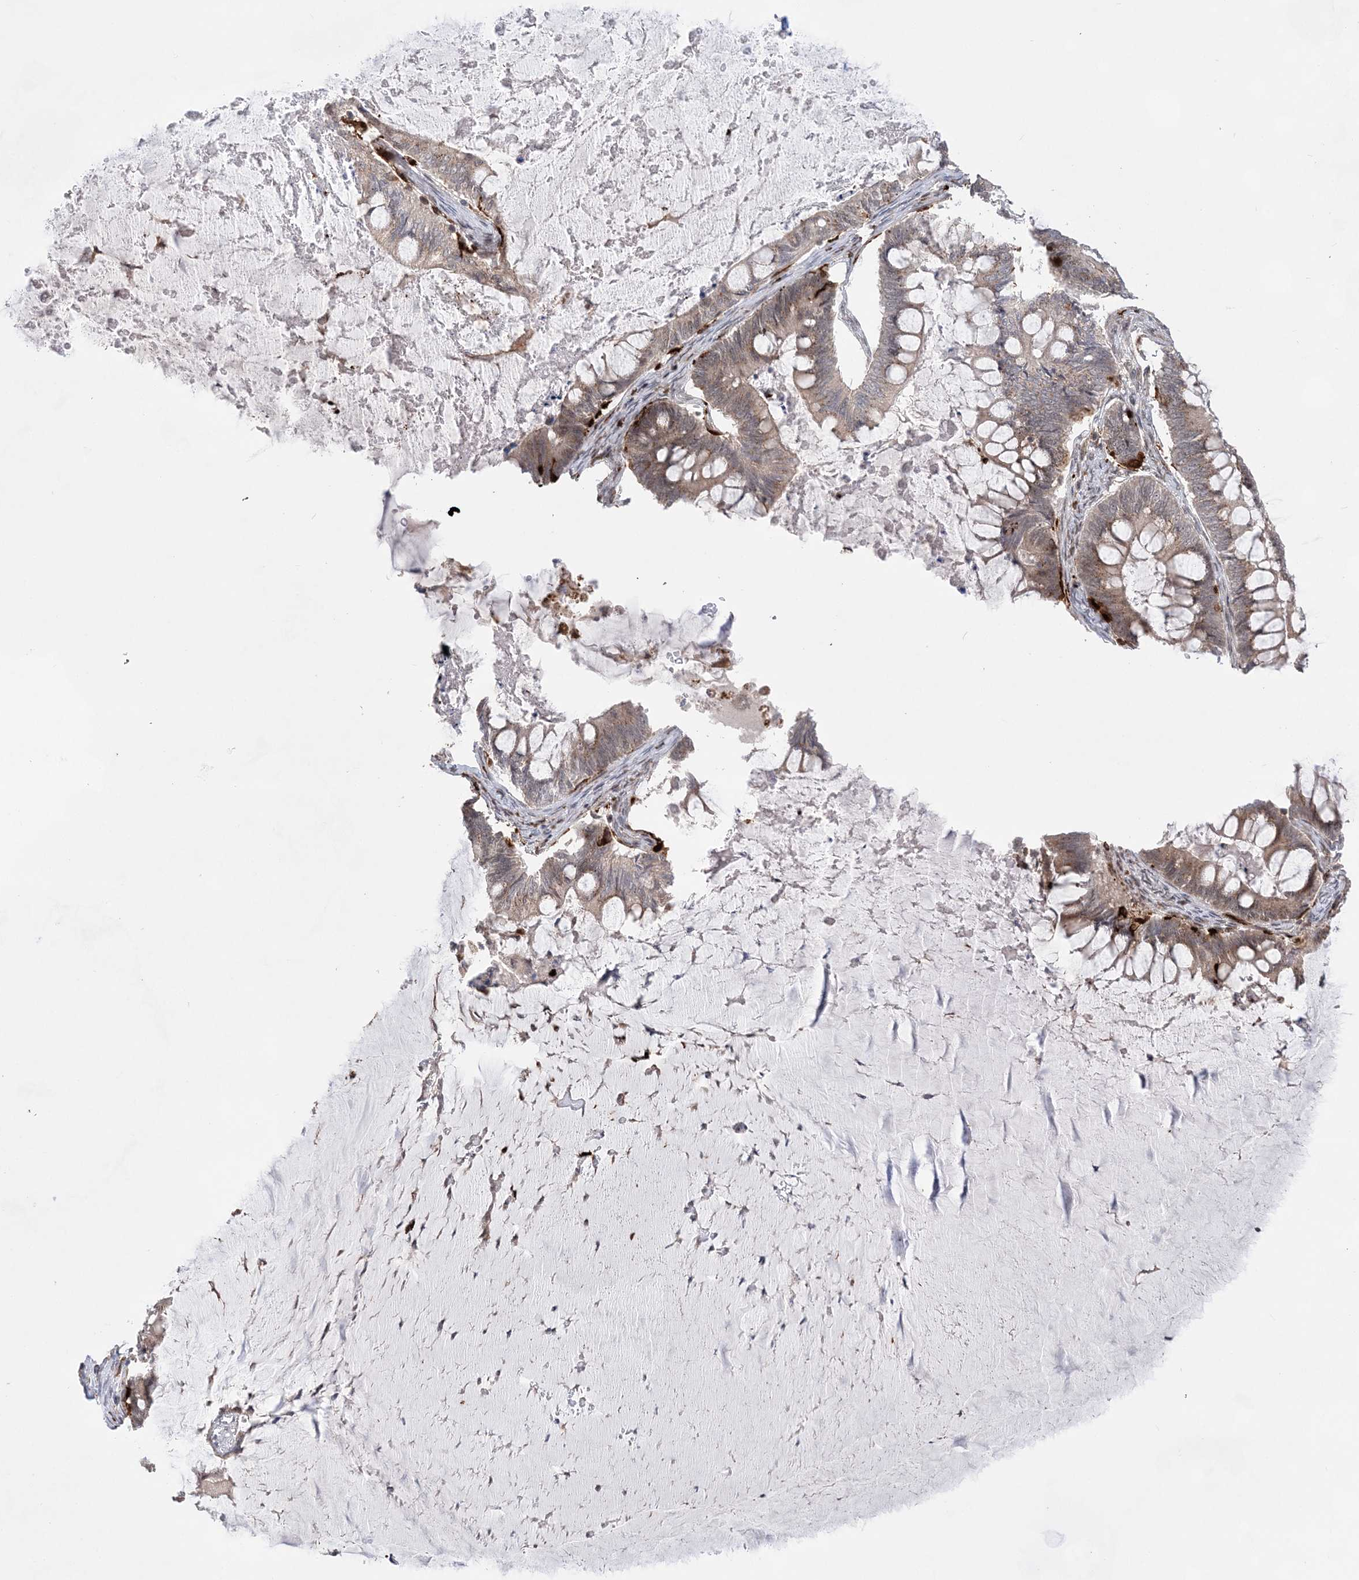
{"staining": {"intensity": "moderate", "quantity": "25%-75%", "location": "cytoplasmic/membranous"}, "tissue": "ovarian cancer", "cell_type": "Tumor cells", "image_type": "cancer", "snomed": [{"axis": "morphology", "description": "Cystadenocarcinoma, mucinous, NOS"}, {"axis": "topography", "description": "Ovary"}], "caption": "Immunohistochemical staining of human ovarian mucinous cystadenocarcinoma demonstrates medium levels of moderate cytoplasmic/membranous staining in approximately 25%-75% of tumor cells.", "gene": "ANAPC15", "patient": {"sex": "female", "age": 61}}